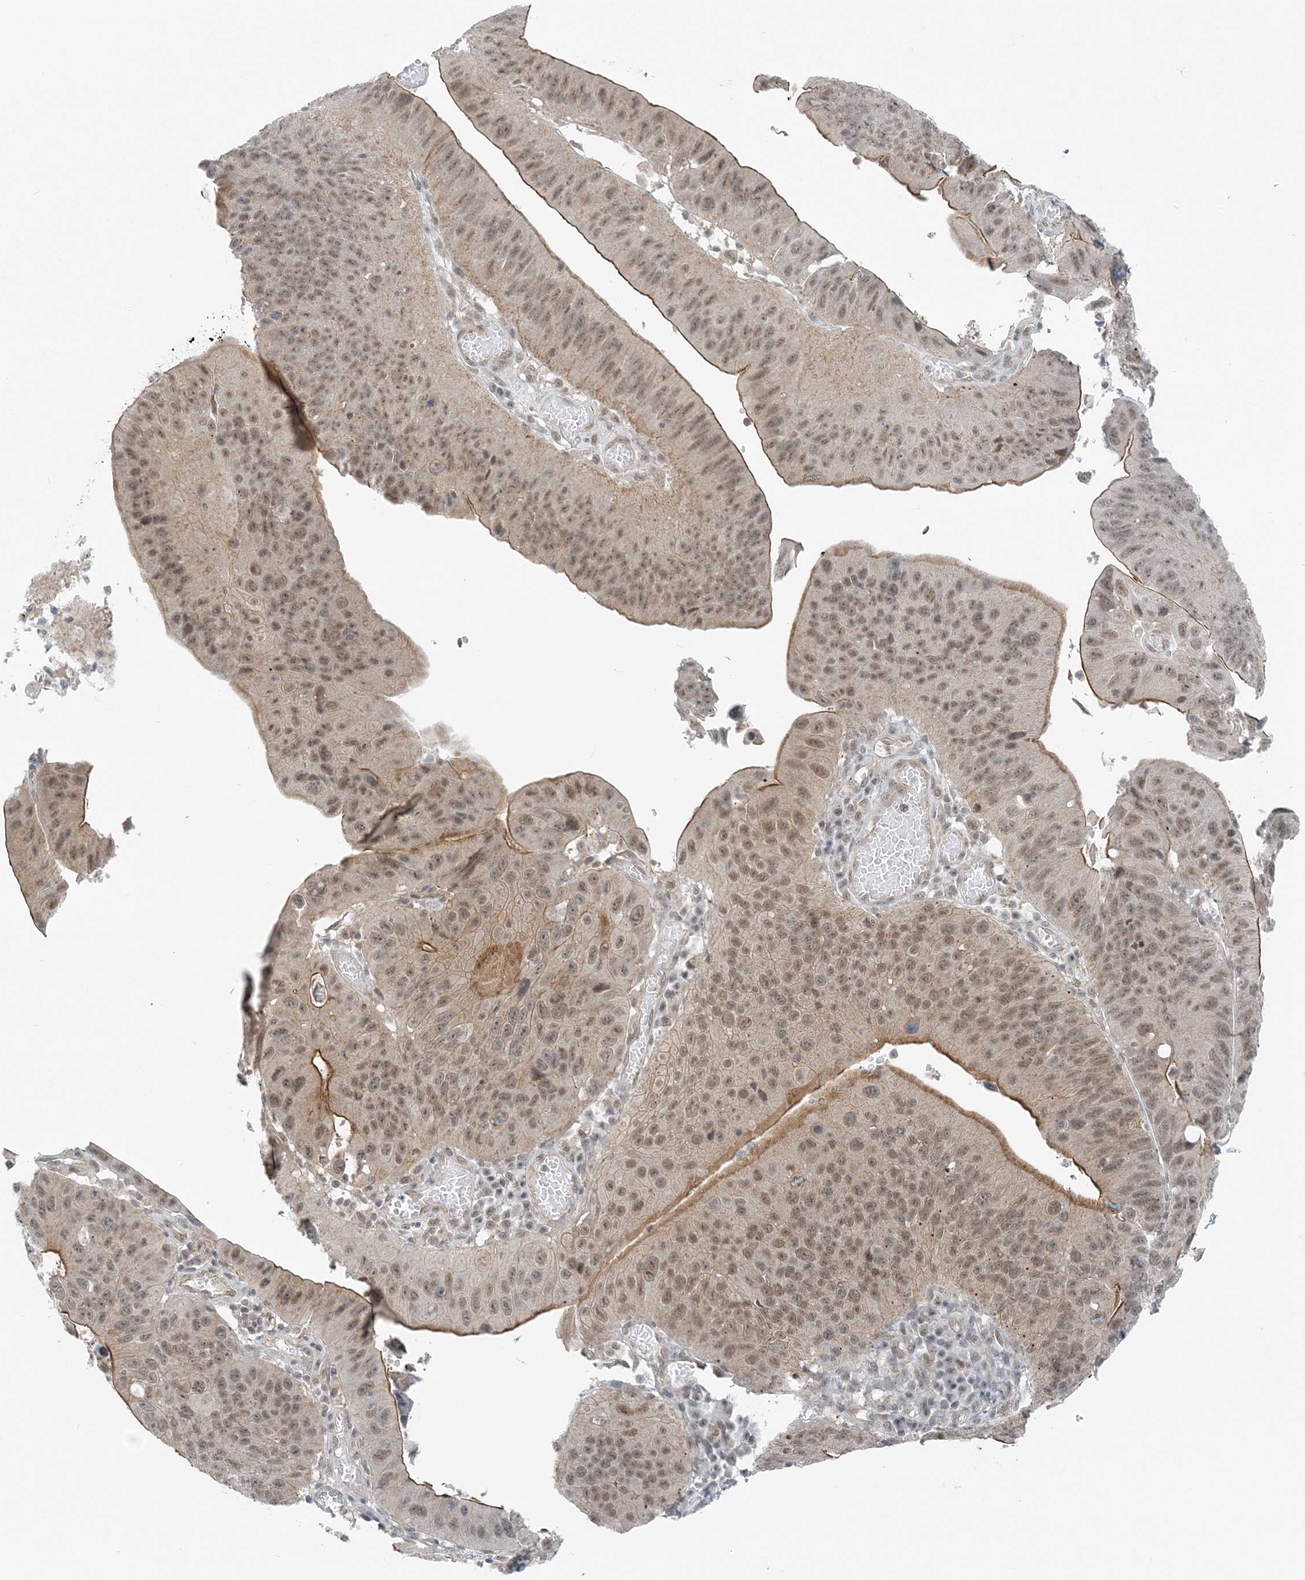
{"staining": {"intensity": "moderate", "quantity": ">75%", "location": "cytoplasmic/membranous,nuclear"}, "tissue": "stomach cancer", "cell_type": "Tumor cells", "image_type": "cancer", "snomed": [{"axis": "morphology", "description": "Adenocarcinoma, NOS"}, {"axis": "topography", "description": "Stomach"}], "caption": "Immunohistochemistry (IHC) (DAB (3,3'-diaminobenzidine)) staining of human adenocarcinoma (stomach) demonstrates moderate cytoplasmic/membranous and nuclear protein positivity in approximately >75% of tumor cells. (Stains: DAB in brown, nuclei in blue, Microscopy: brightfield microscopy at high magnification).", "gene": "ATP11A", "patient": {"sex": "male", "age": 59}}